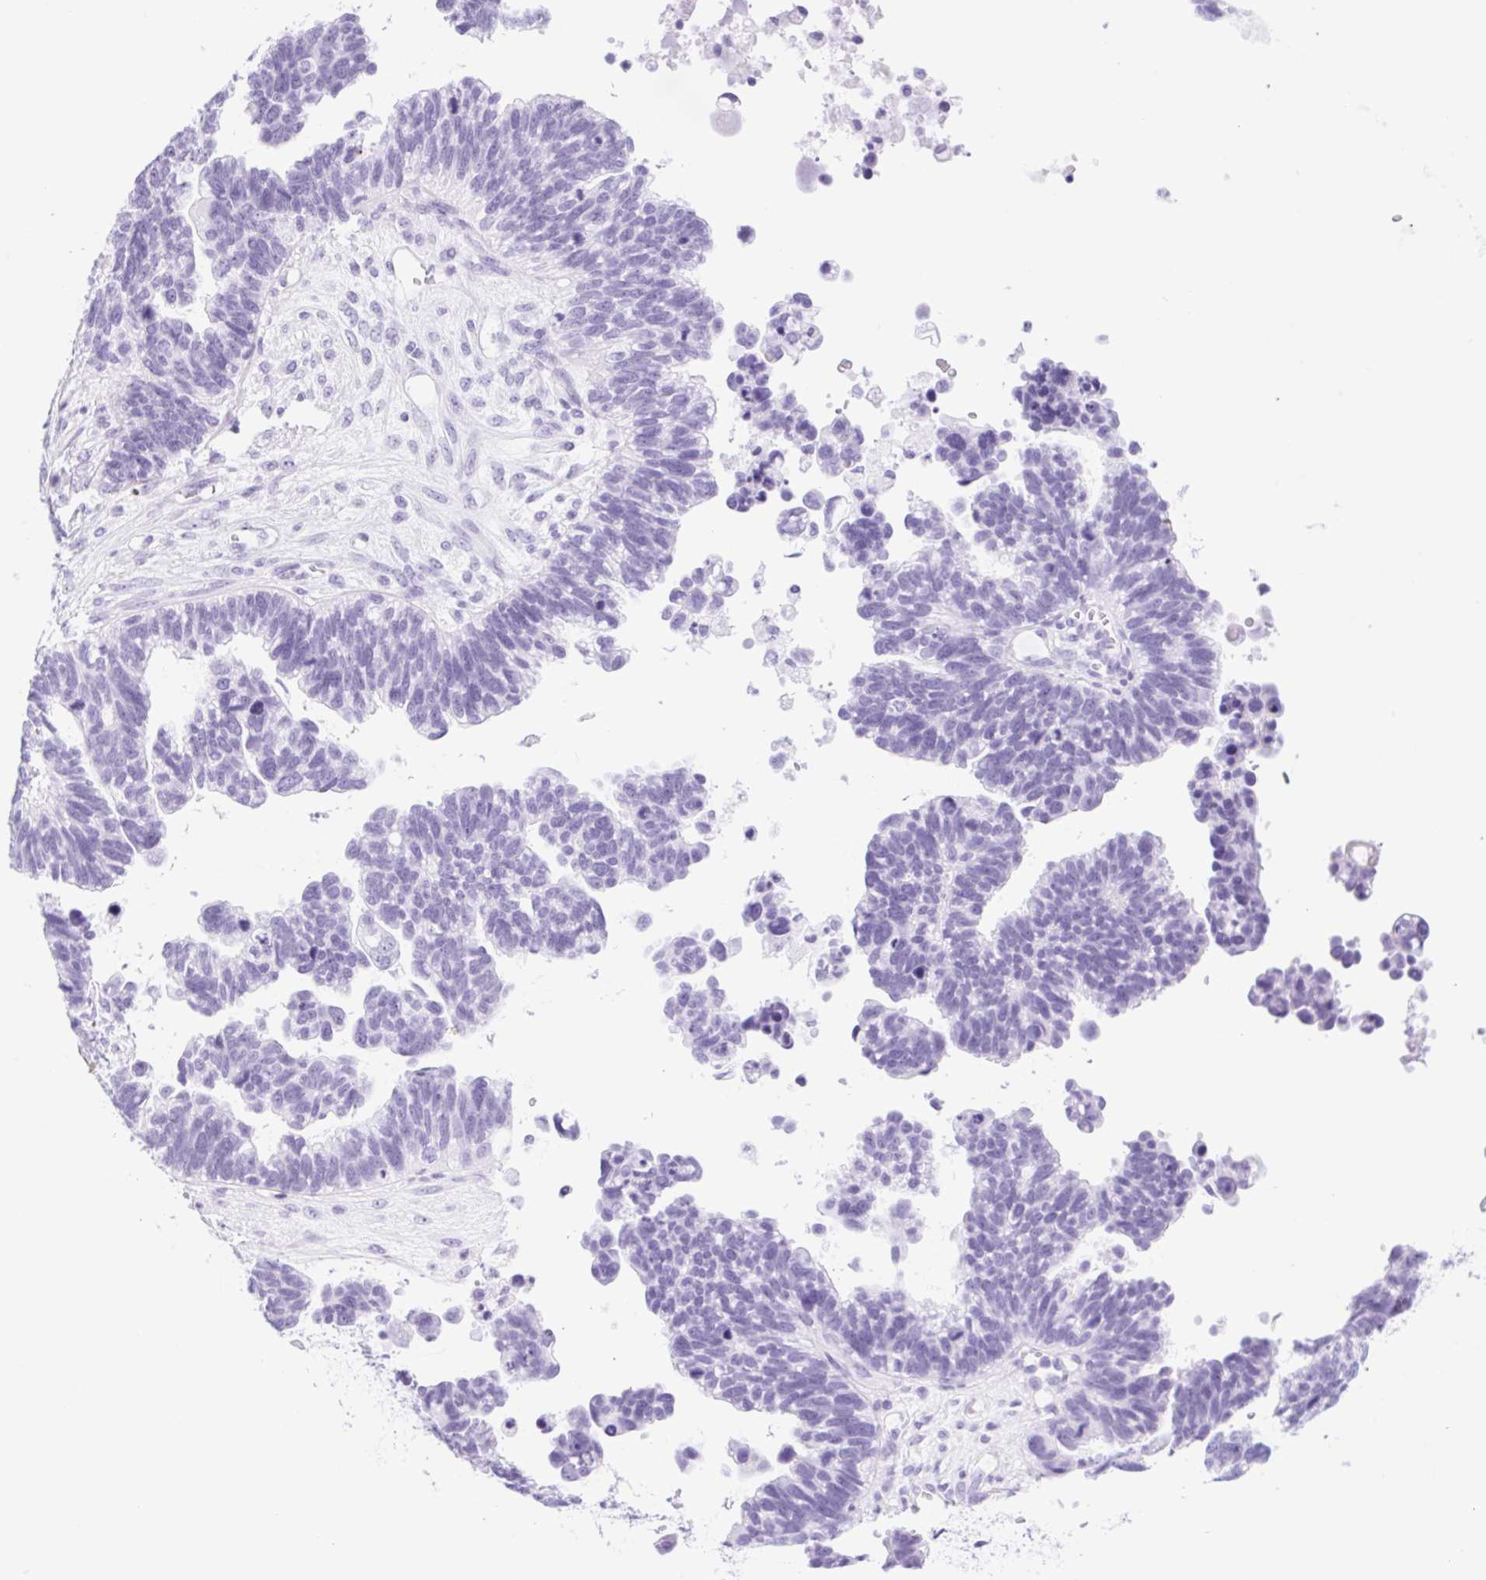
{"staining": {"intensity": "negative", "quantity": "none", "location": "none"}, "tissue": "ovarian cancer", "cell_type": "Tumor cells", "image_type": "cancer", "snomed": [{"axis": "morphology", "description": "Cystadenocarcinoma, serous, NOS"}, {"axis": "topography", "description": "Ovary"}], "caption": "Image shows no protein expression in tumor cells of ovarian serous cystadenocarcinoma tissue.", "gene": "SPACA5B", "patient": {"sex": "female", "age": 60}}